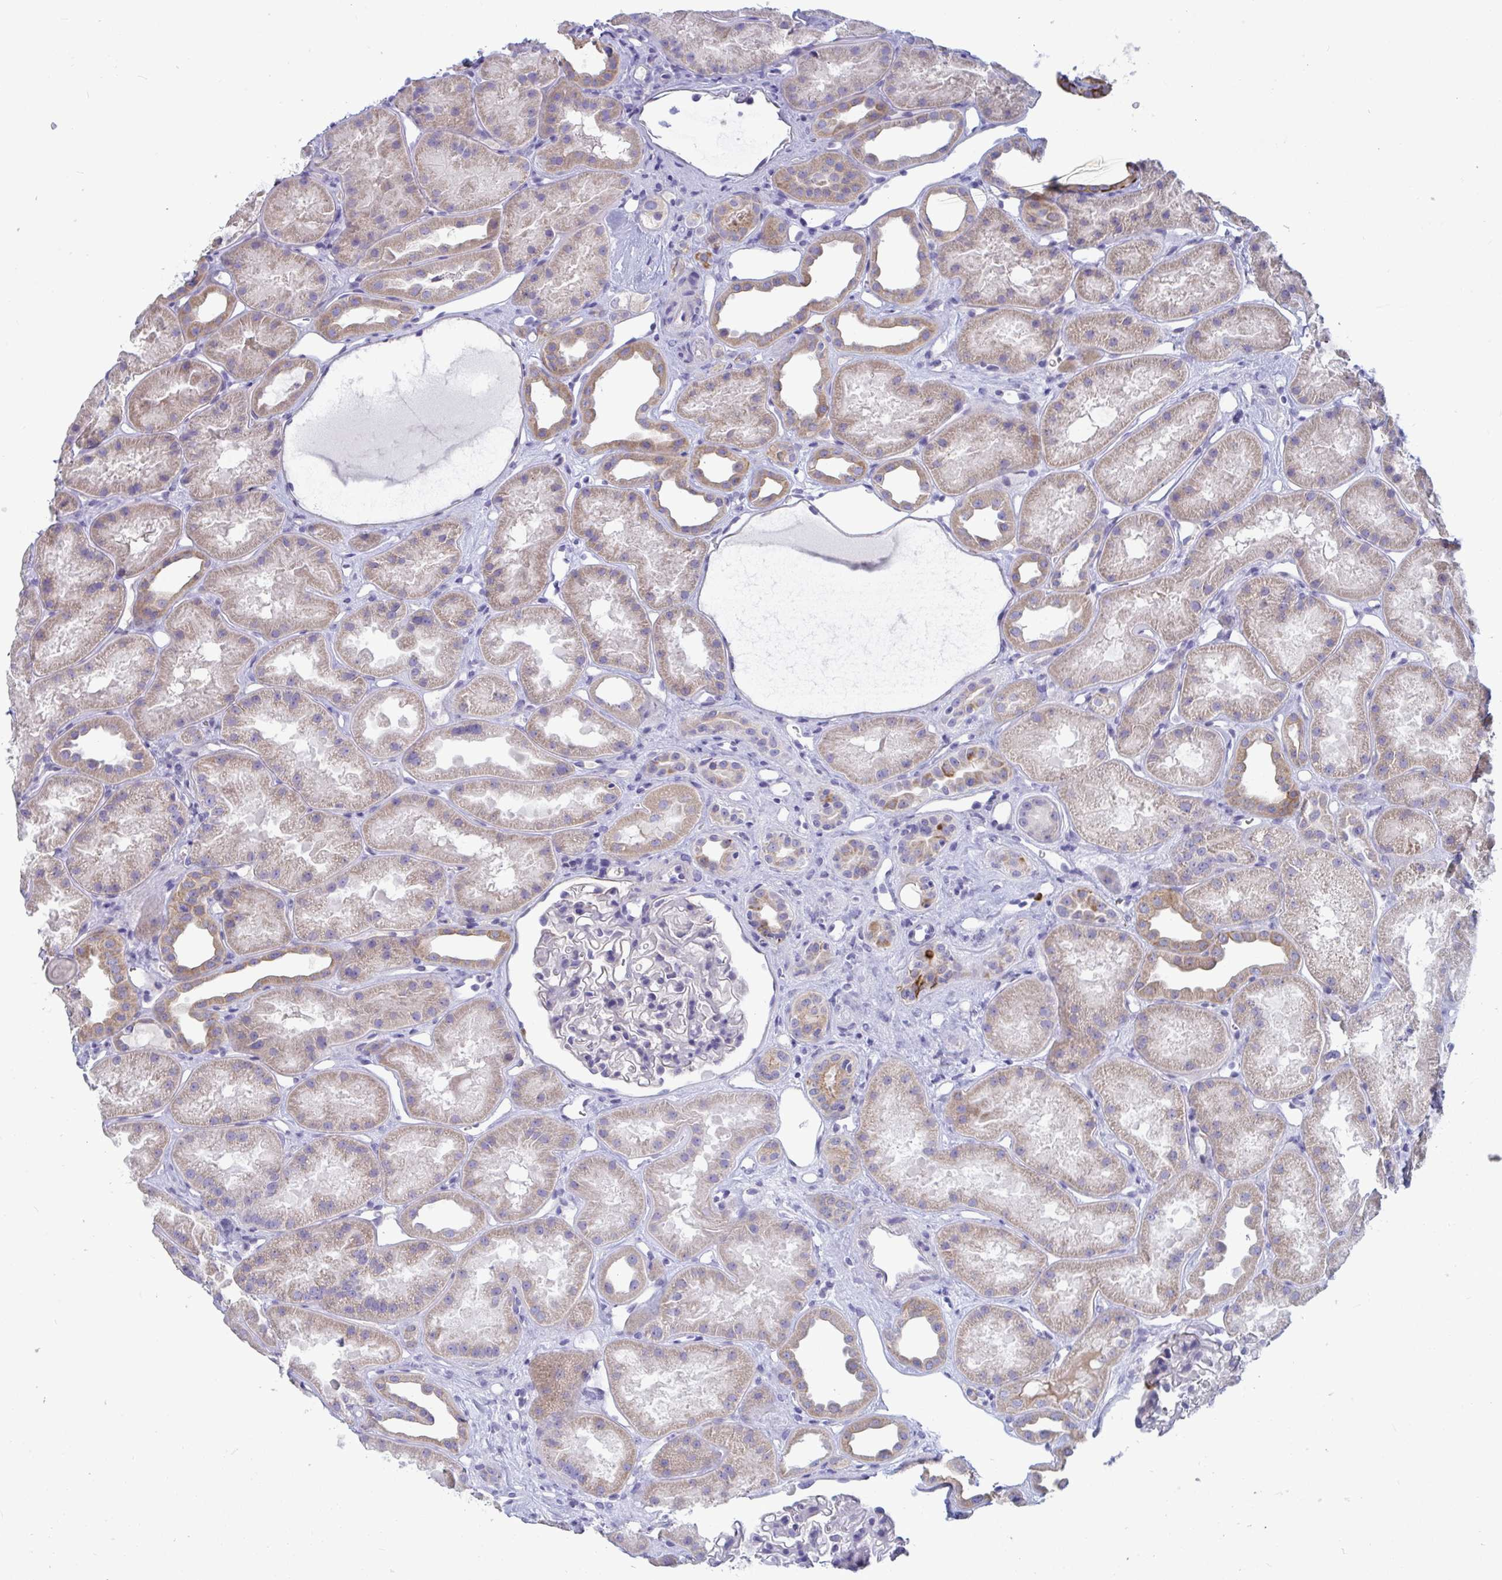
{"staining": {"intensity": "negative", "quantity": "none", "location": "none"}, "tissue": "kidney", "cell_type": "Cells in glomeruli", "image_type": "normal", "snomed": [{"axis": "morphology", "description": "Normal tissue, NOS"}, {"axis": "topography", "description": "Kidney"}], "caption": "There is no significant positivity in cells in glomeruli of kidney. Nuclei are stained in blue.", "gene": "TAS2R38", "patient": {"sex": "male", "age": 61}}